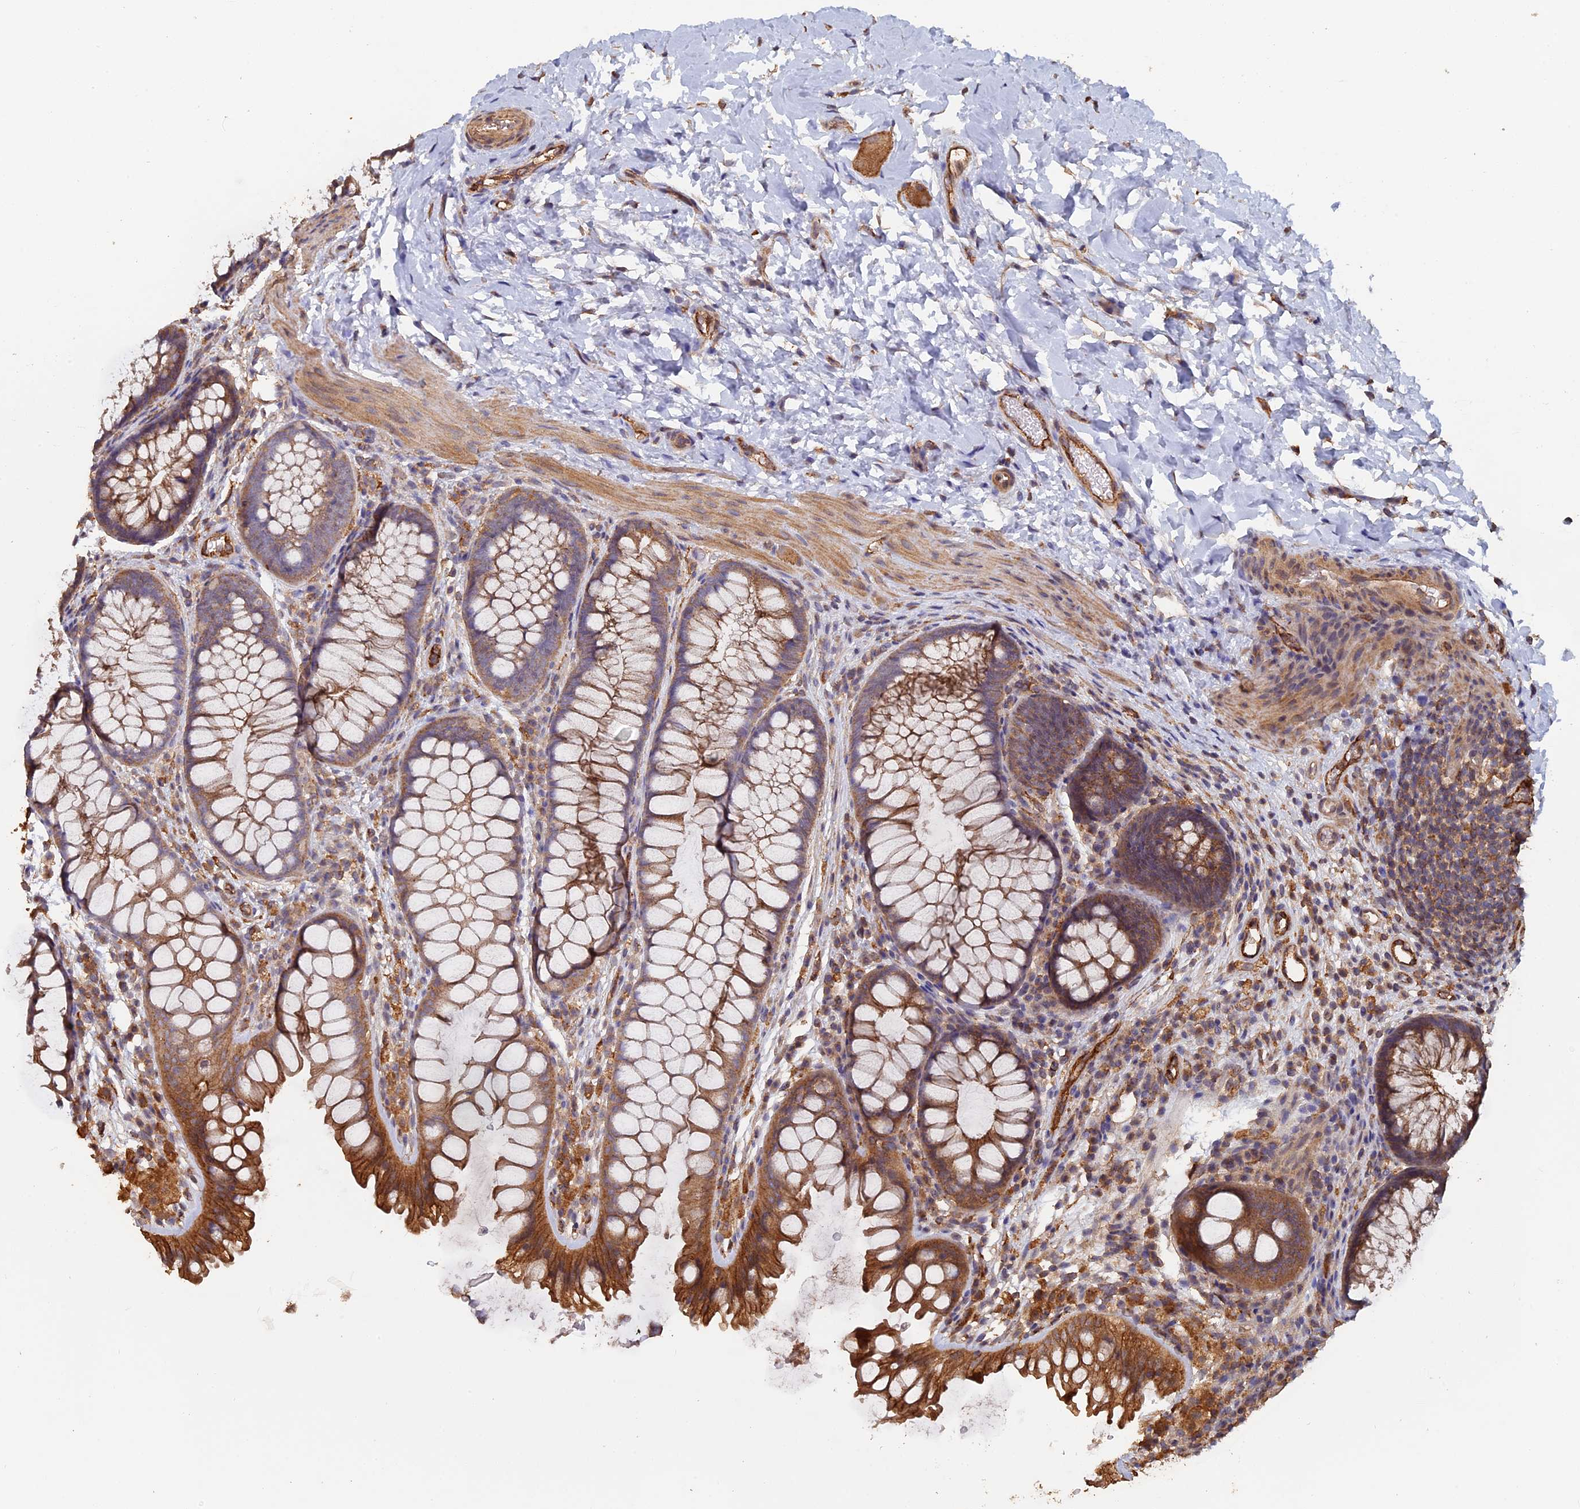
{"staining": {"intensity": "moderate", "quantity": ">75%", "location": "cytoplasmic/membranous"}, "tissue": "colon", "cell_type": "Endothelial cells", "image_type": "normal", "snomed": [{"axis": "morphology", "description": "Normal tissue, NOS"}, {"axis": "topography", "description": "Colon"}], "caption": "Colon stained with DAB immunohistochemistry exhibits medium levels of moderate cytoplasmic/membranous expression in about >75% of endothelial cells.", "gene": "PIGQ", "patient": {"sex": "female", "age": 62}}